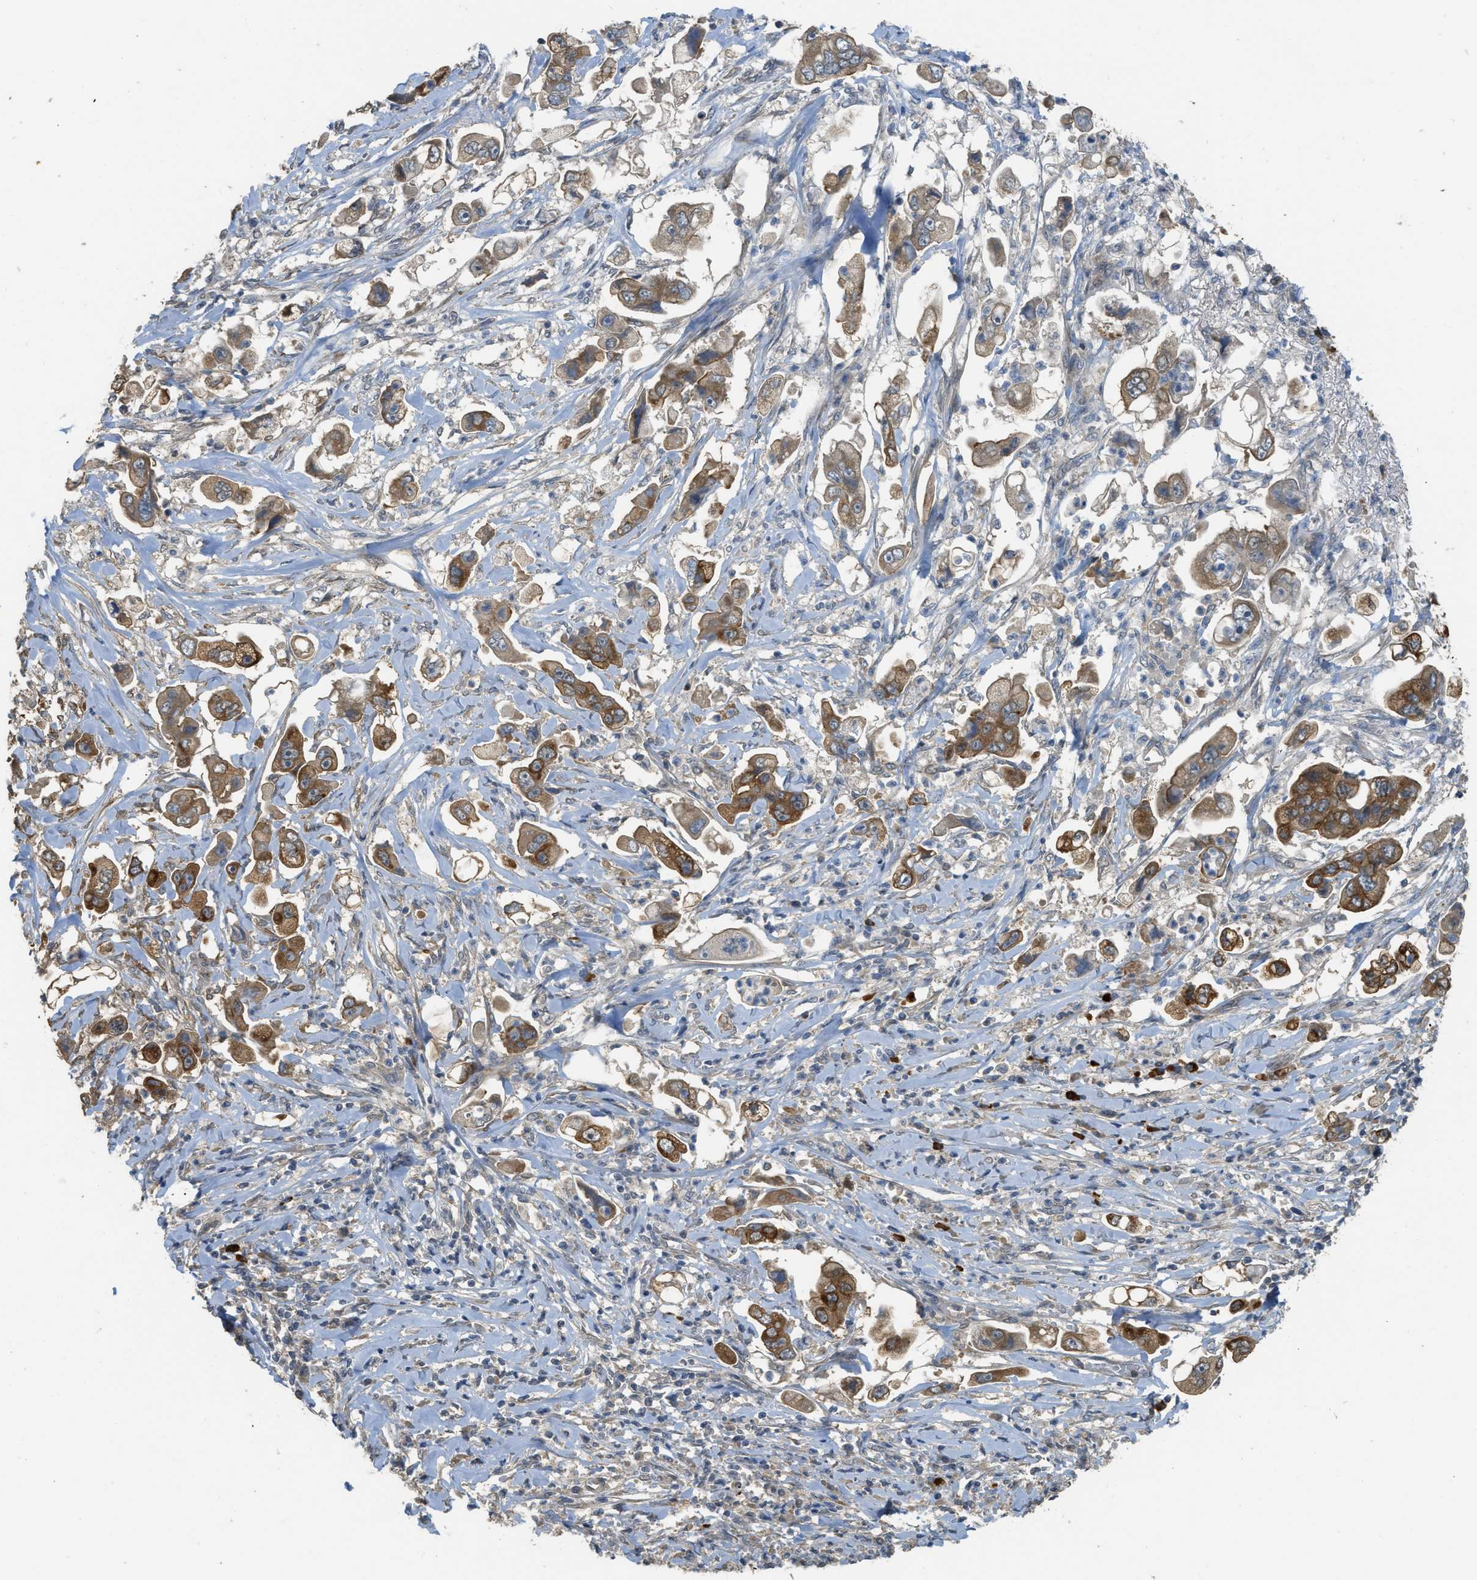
{"staining": {"intensity": "moderate", "quantity": ">75%", "location": "cytoplasmic/membranous"}, "tissue": "stomach cancer", "cell_type": "Tumor cells", "image_type": "cancer", "snomed": [{"axis": "morphology", "description": "Adenocarcinoma, NOS"}, {"axis": "topography", "description": "Stomach"}], "caption": "This histopathology image reveals IHC staining of human stomach cancer, with medium moderate cytoplasmic/membranous expression in about >75% of tumor cells.", "gene": "IGF2BP2", "patient": {"sex": "male", "age": 62}}